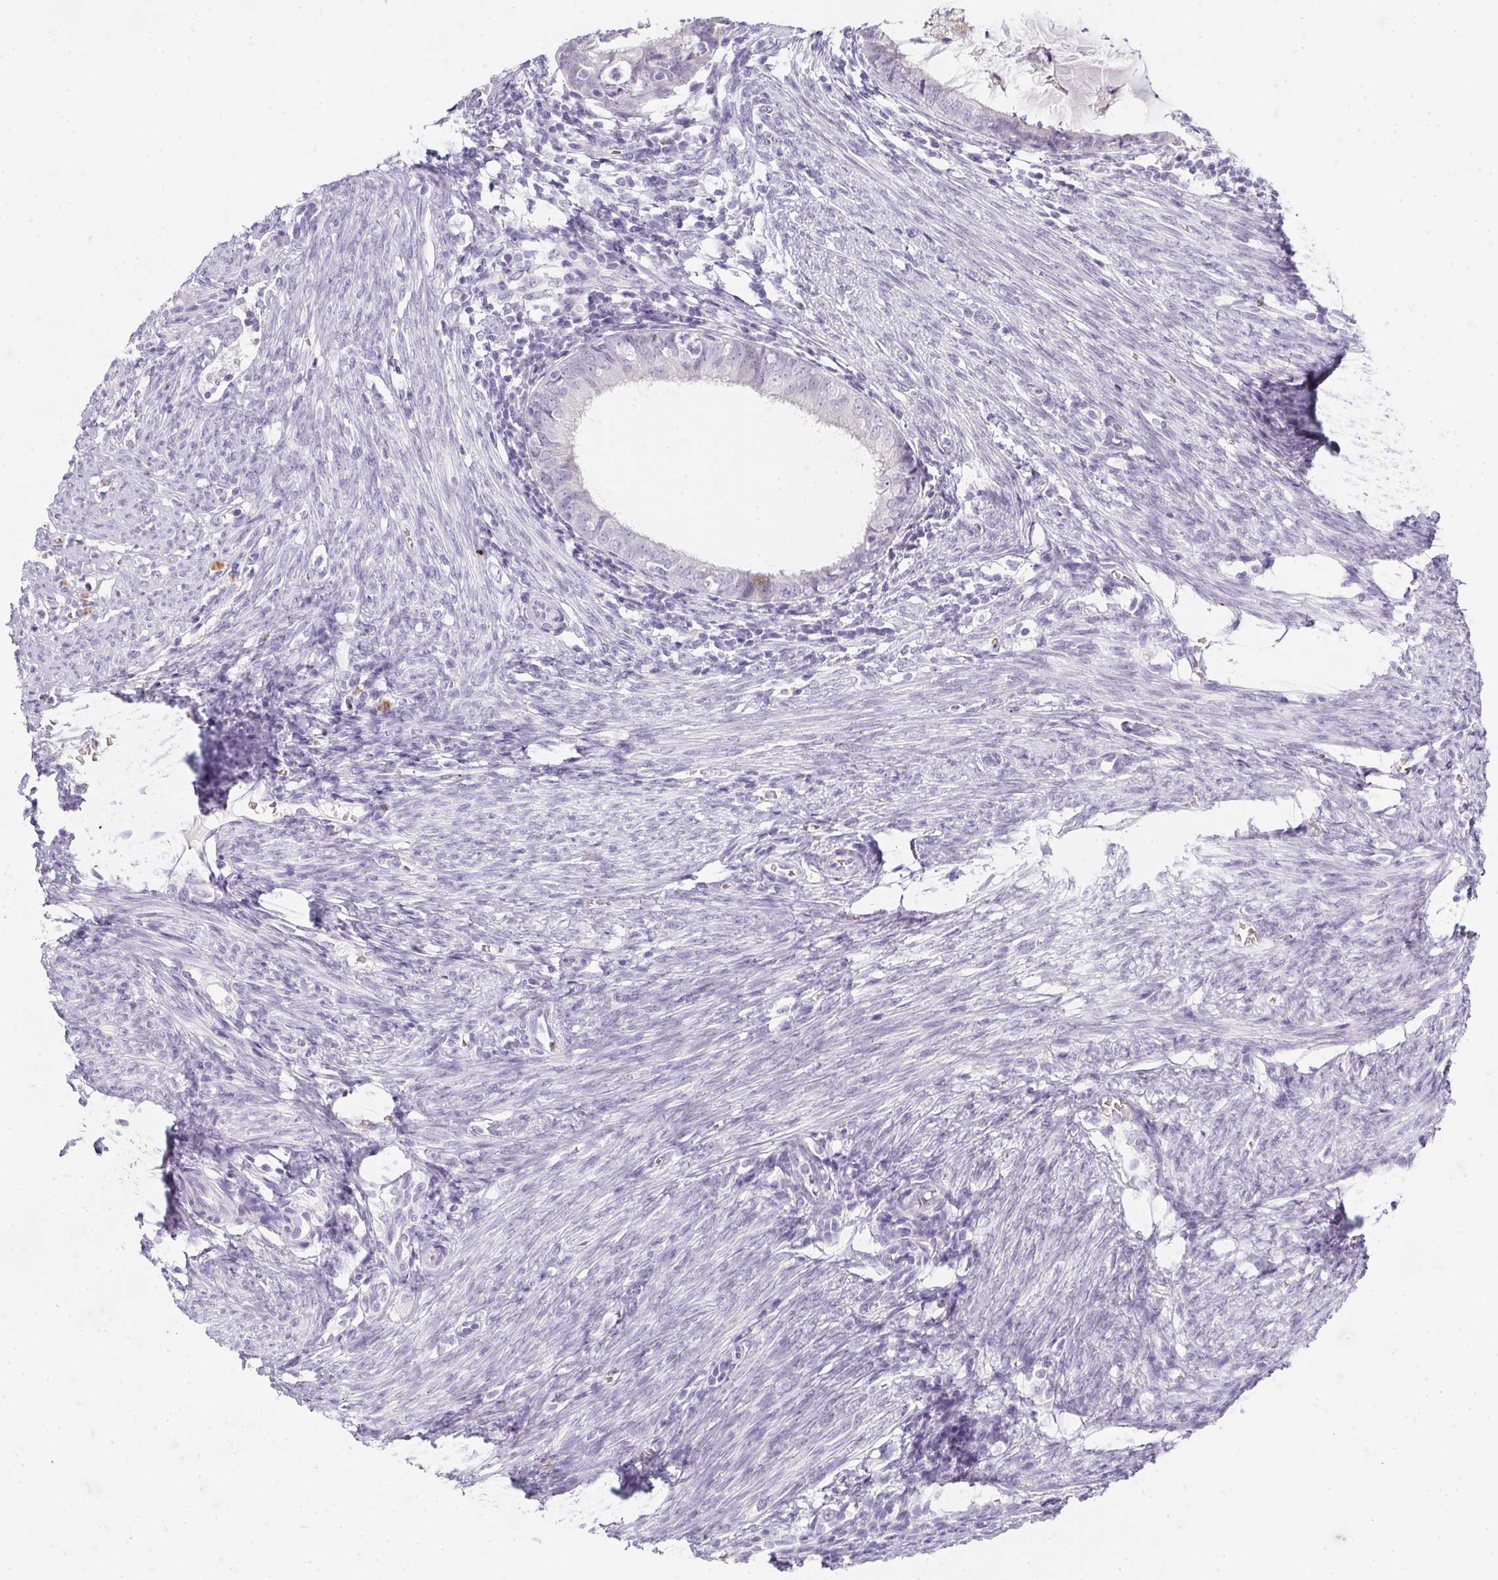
{"staining": {"intensity": "negative", "quantity": "none", "location": "none"}, "tissue": "endometrial cancer", "cell_type": "Tumor cells", "image_type": "cancer", "snomed": [{"axis": "morphology", "description": "Adenocarcinoma, NOS"}, {"axis": "topography", "description": "Endometrium"}], "caption": "Immunohistochemistry histopathology image of neoplastic tissue: human adenocarcinoma (endometrial) stained with DAB (3,3'-diaminobenzidine) shows no significant protein expression in tumor cells.", "gene": "DCD", "patient": {"sex": "female", "age": 57}}